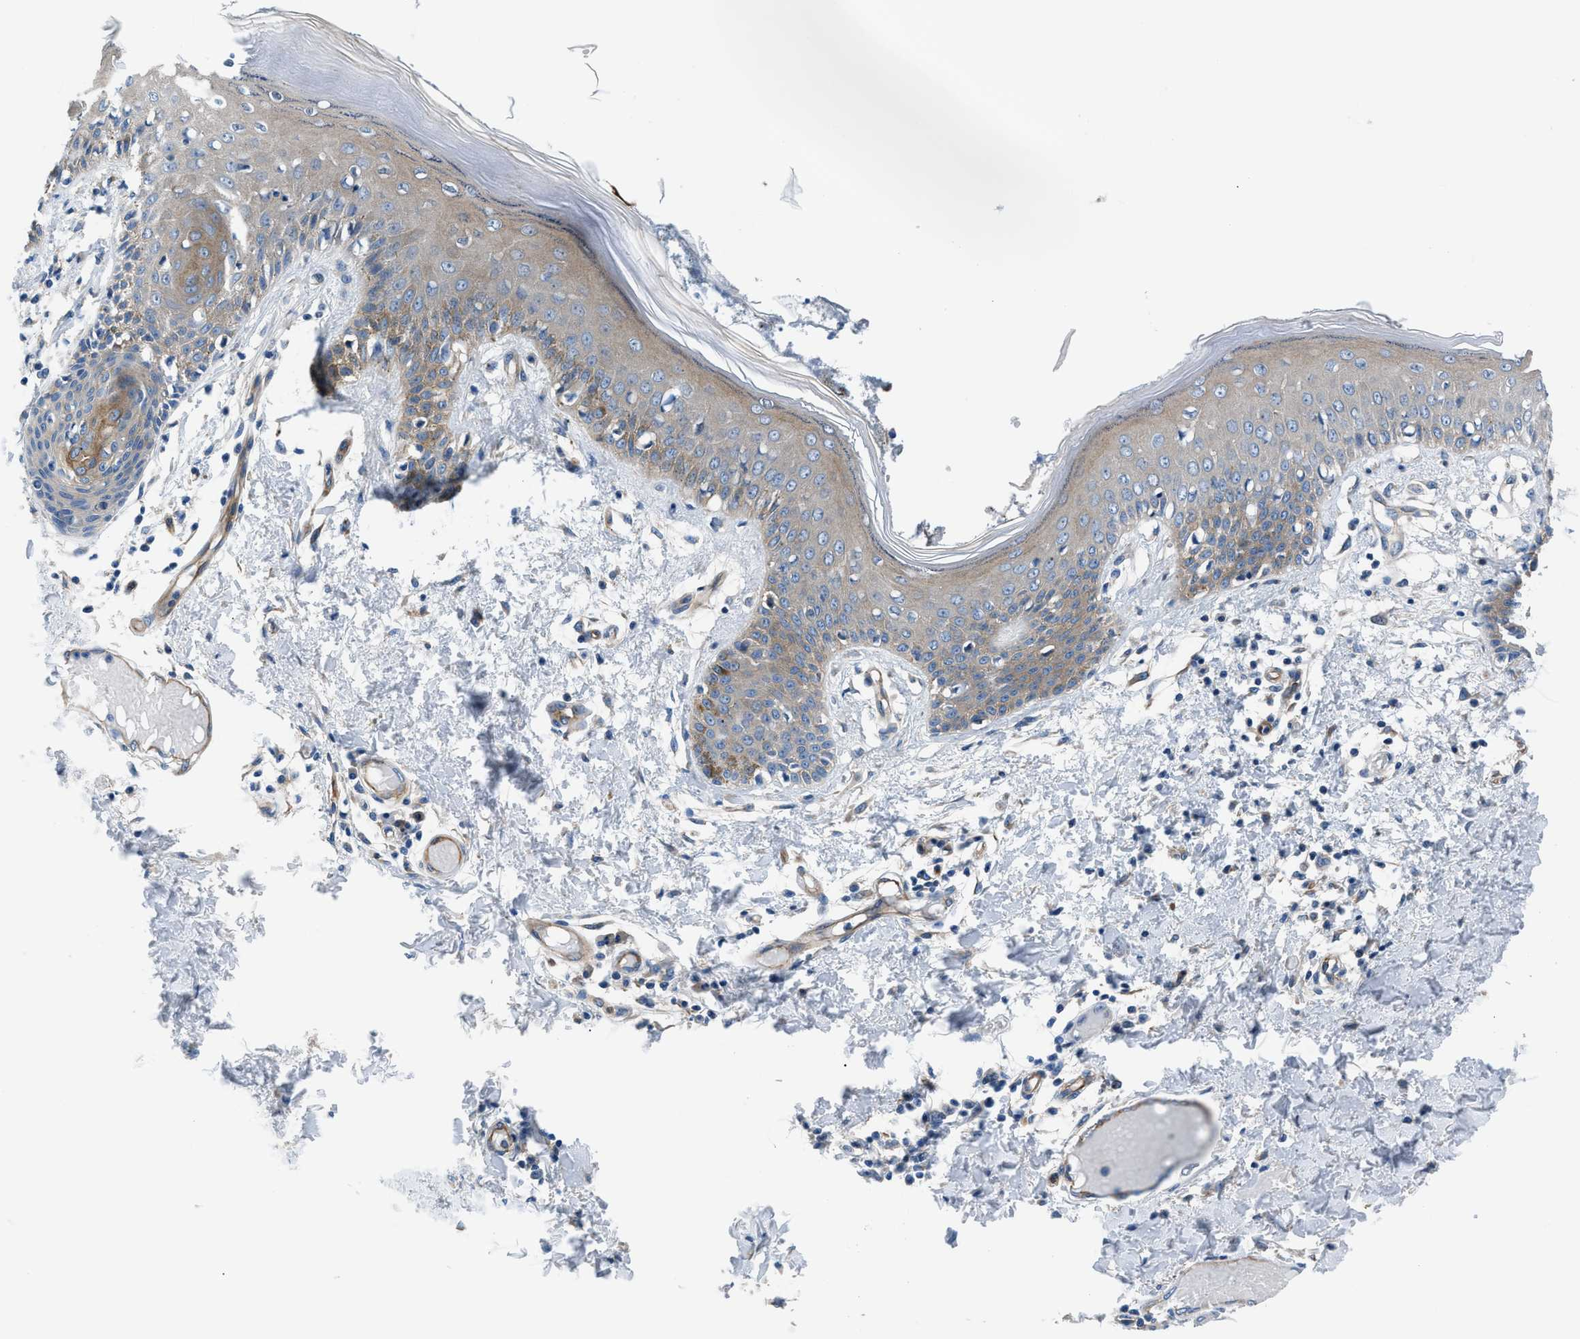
{"staining": {"intensity": "weak", "quantity": ">75%", "location": "cytoplasmic/membranous"}, "tissue": "skin", "cell_type": "Fibroblasts", "image_type": "normal", "snomed": [{"axis": "morphology", "description": "Normal tissue, NOS"}, {"axis": "topography", "description": "Skin"}], "caption": "DAB immunohistochemical staining of benign skin shows weak cytoplasmic/membranous protein expression in about >75% of fibroblasts.", "gene": "TRIP4", "patient": {"sex": "male", "age": 53}}